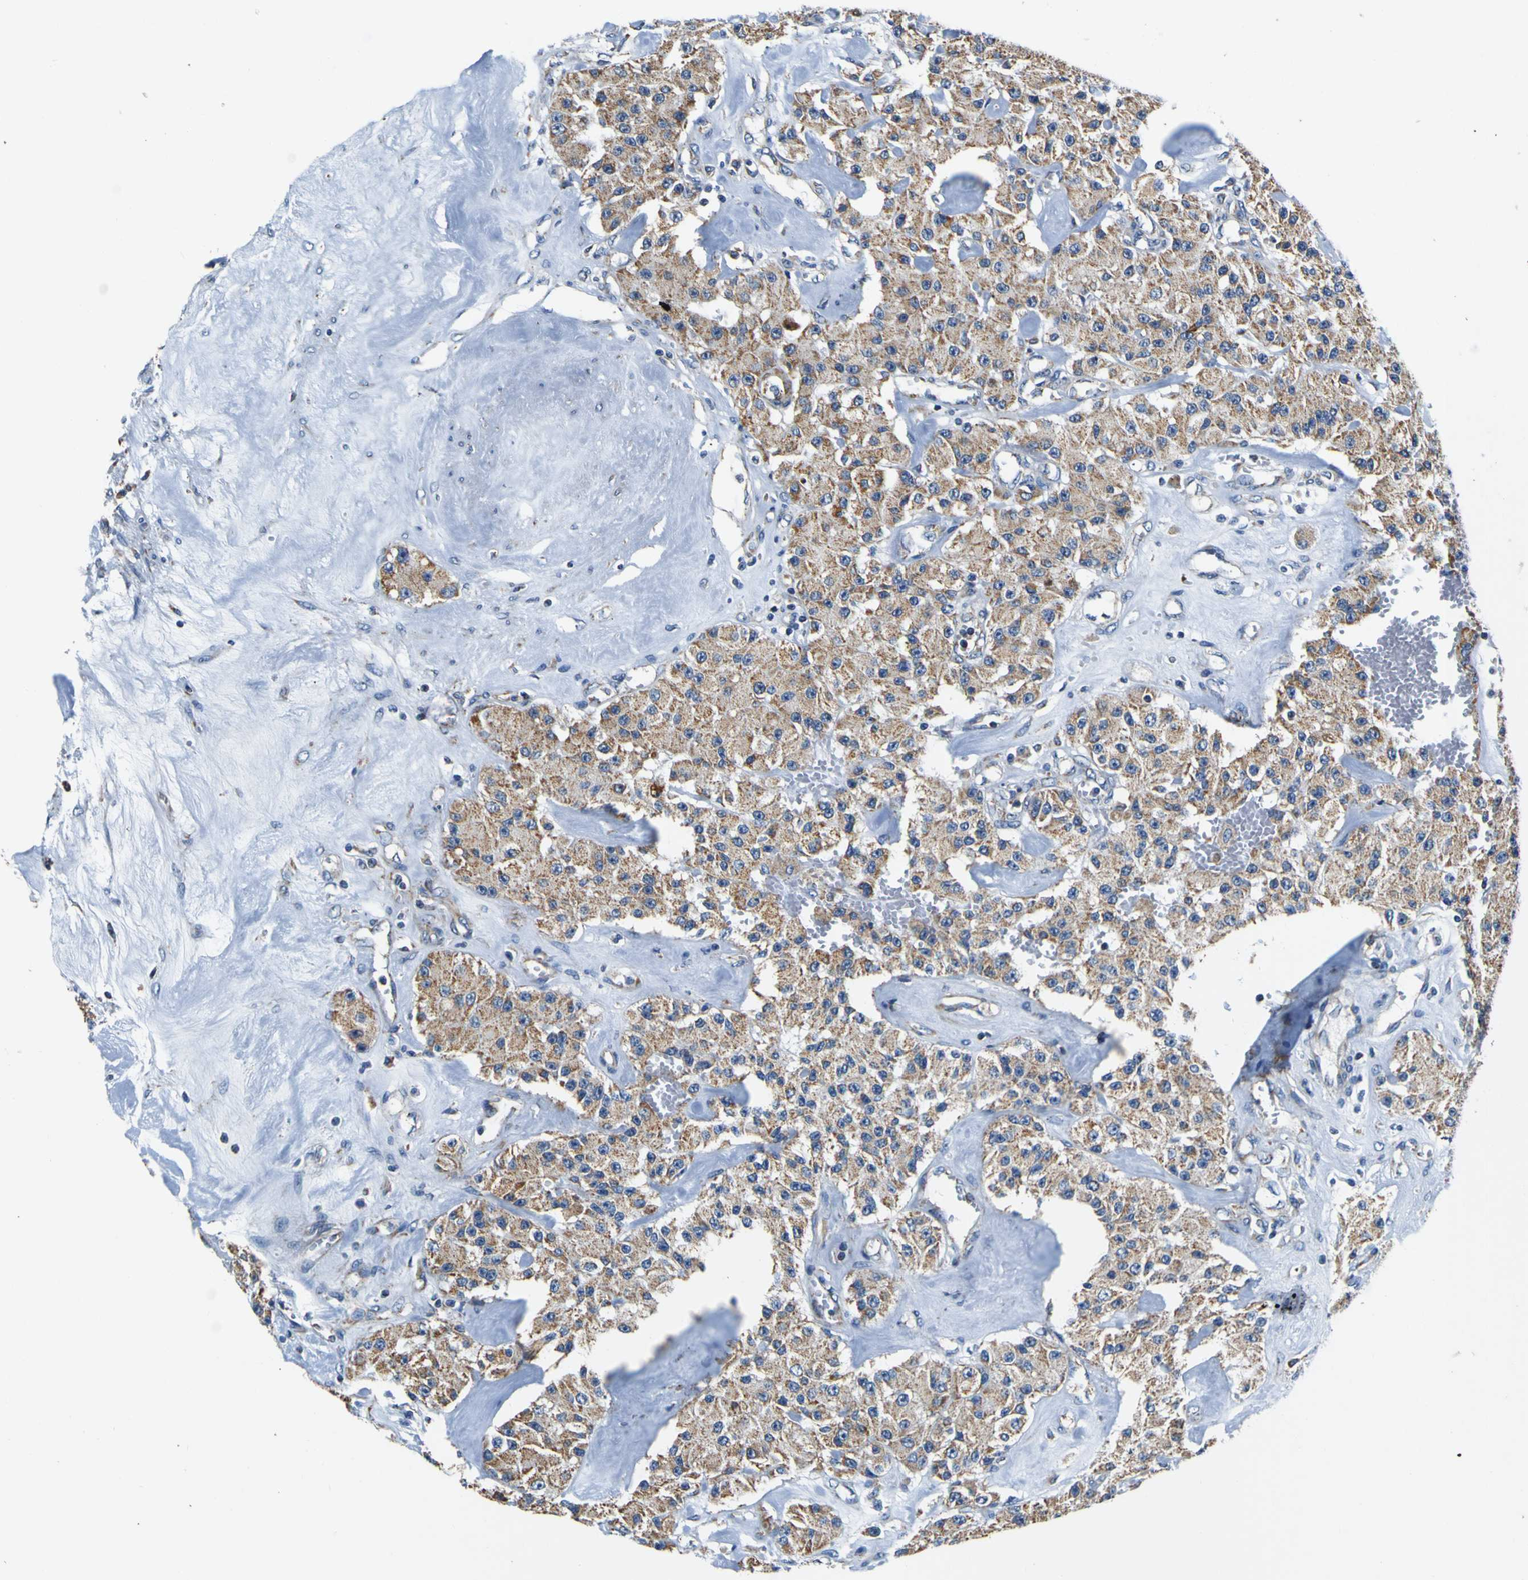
{"staining": {"intensity": "moderate", "quantity": ">75%", "location": "cytoplasmic/membranous"}, "tissue": "carcinoid", "cell_type": "Tumor cells", "image_type": "cancer", "snomed": [{"axis": "morphology", "description": "Carcinoid, malignant, NOS"}, {"axis": "topography", "description": "Pancreas"}], "caption": "Human malignant carcinoid stained with a brown dye demonstrates moderate cytoplasmic/membranous positive expression in about >75% of tumor cells.", "gene": "LRP4", "patient": {"sex": "male", "age": 41}}